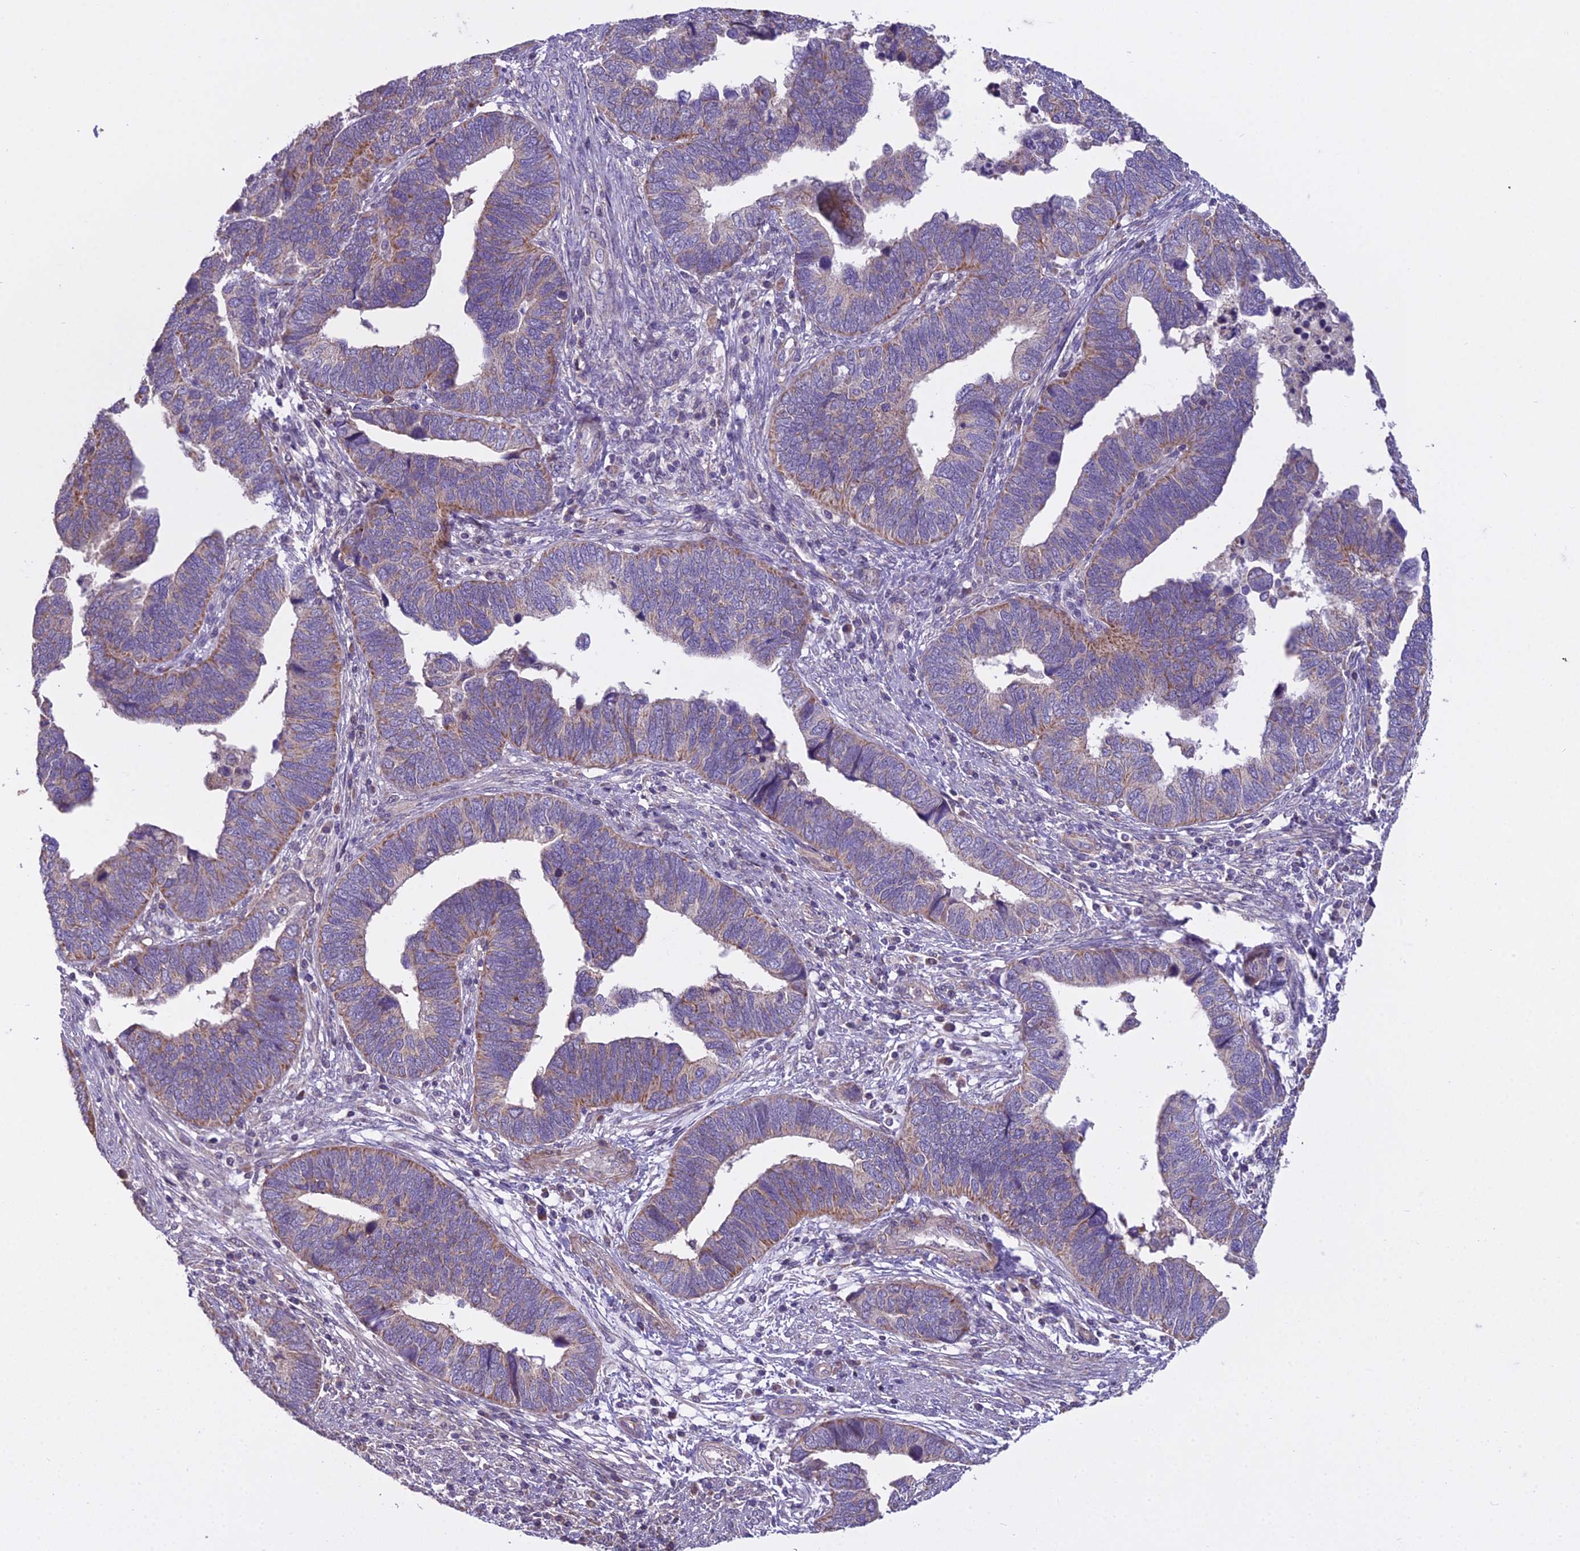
{"staining": {"intensity": "moderate", "quantity": "<25%", "location": "cytoplasmic/membranous"}, "tissue": "endometrial cancer", "cell_type": "Tumor cells", "image_type": "cancer", "snomed": [{"axis": "morphology", "description": "Adenocarcinoma, NOS"}, {"axis": "topography", "description": "Endometrium"}], "caption": "Moderate cytoplasmic/membranous positivity for a protein is appreciated in about <25% of tumor cells of endometrial cancer using immunohistochemistry.", "gene": "DUS2", "patient": {"sex": "female", "age": 79}}